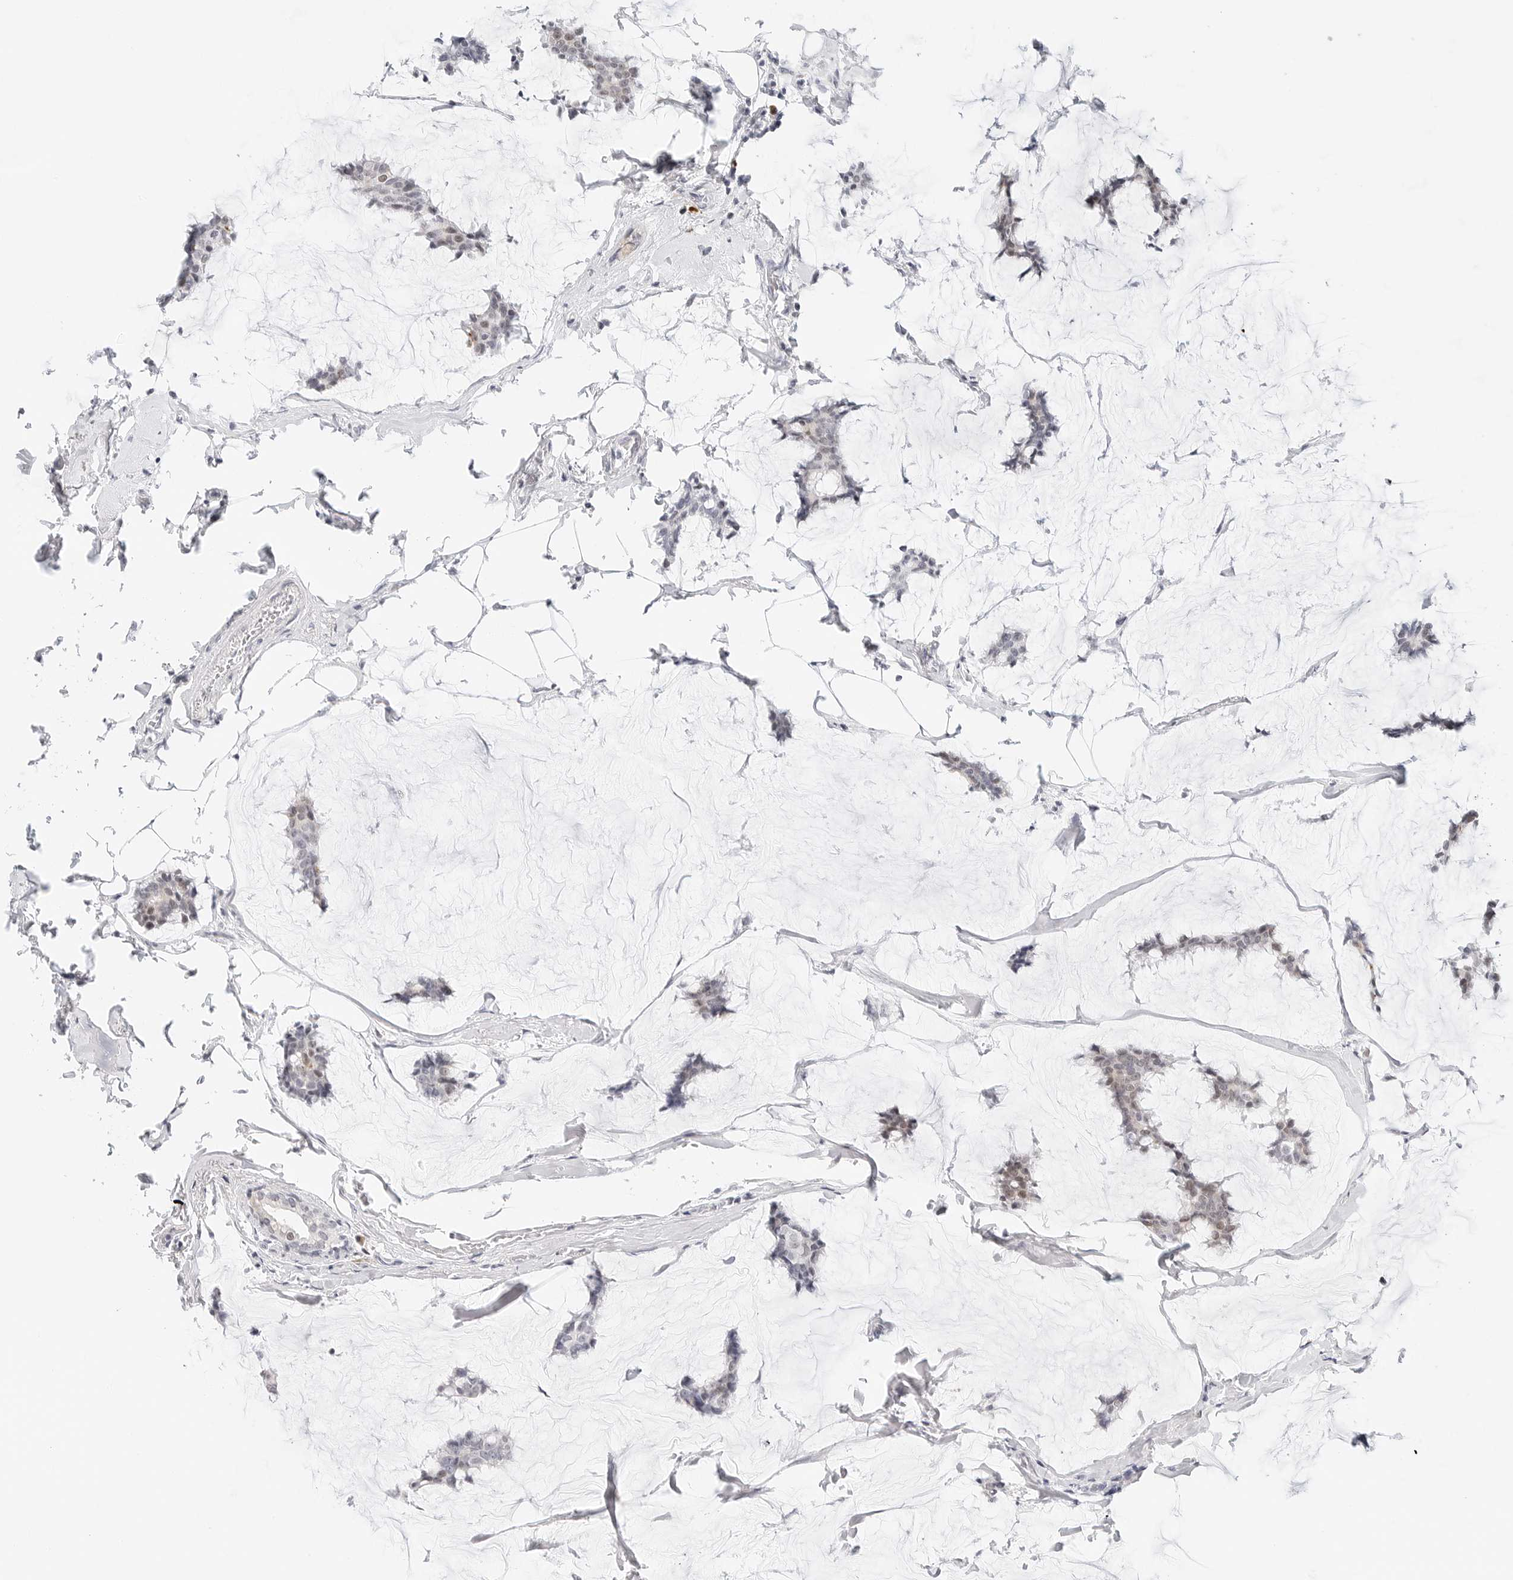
{"staining": {"intensity": "negative", "quantity": "none", "location": "none"}, "tissue": "breast cancer", "cell_type": "Tumor cells", "image_type": "cancer", "snomed": [{"axis": "morphology", "description": "Duct carcinoma"}, {"axis": "topography", "description": "Breast"}], "caption": "Immunohistochemistry of human breast cancer (intraductal carcinoma) reveals no positivity in tumor cells.", "gene": "PARP10", "patient": {"sex": "female", "age": 93}}